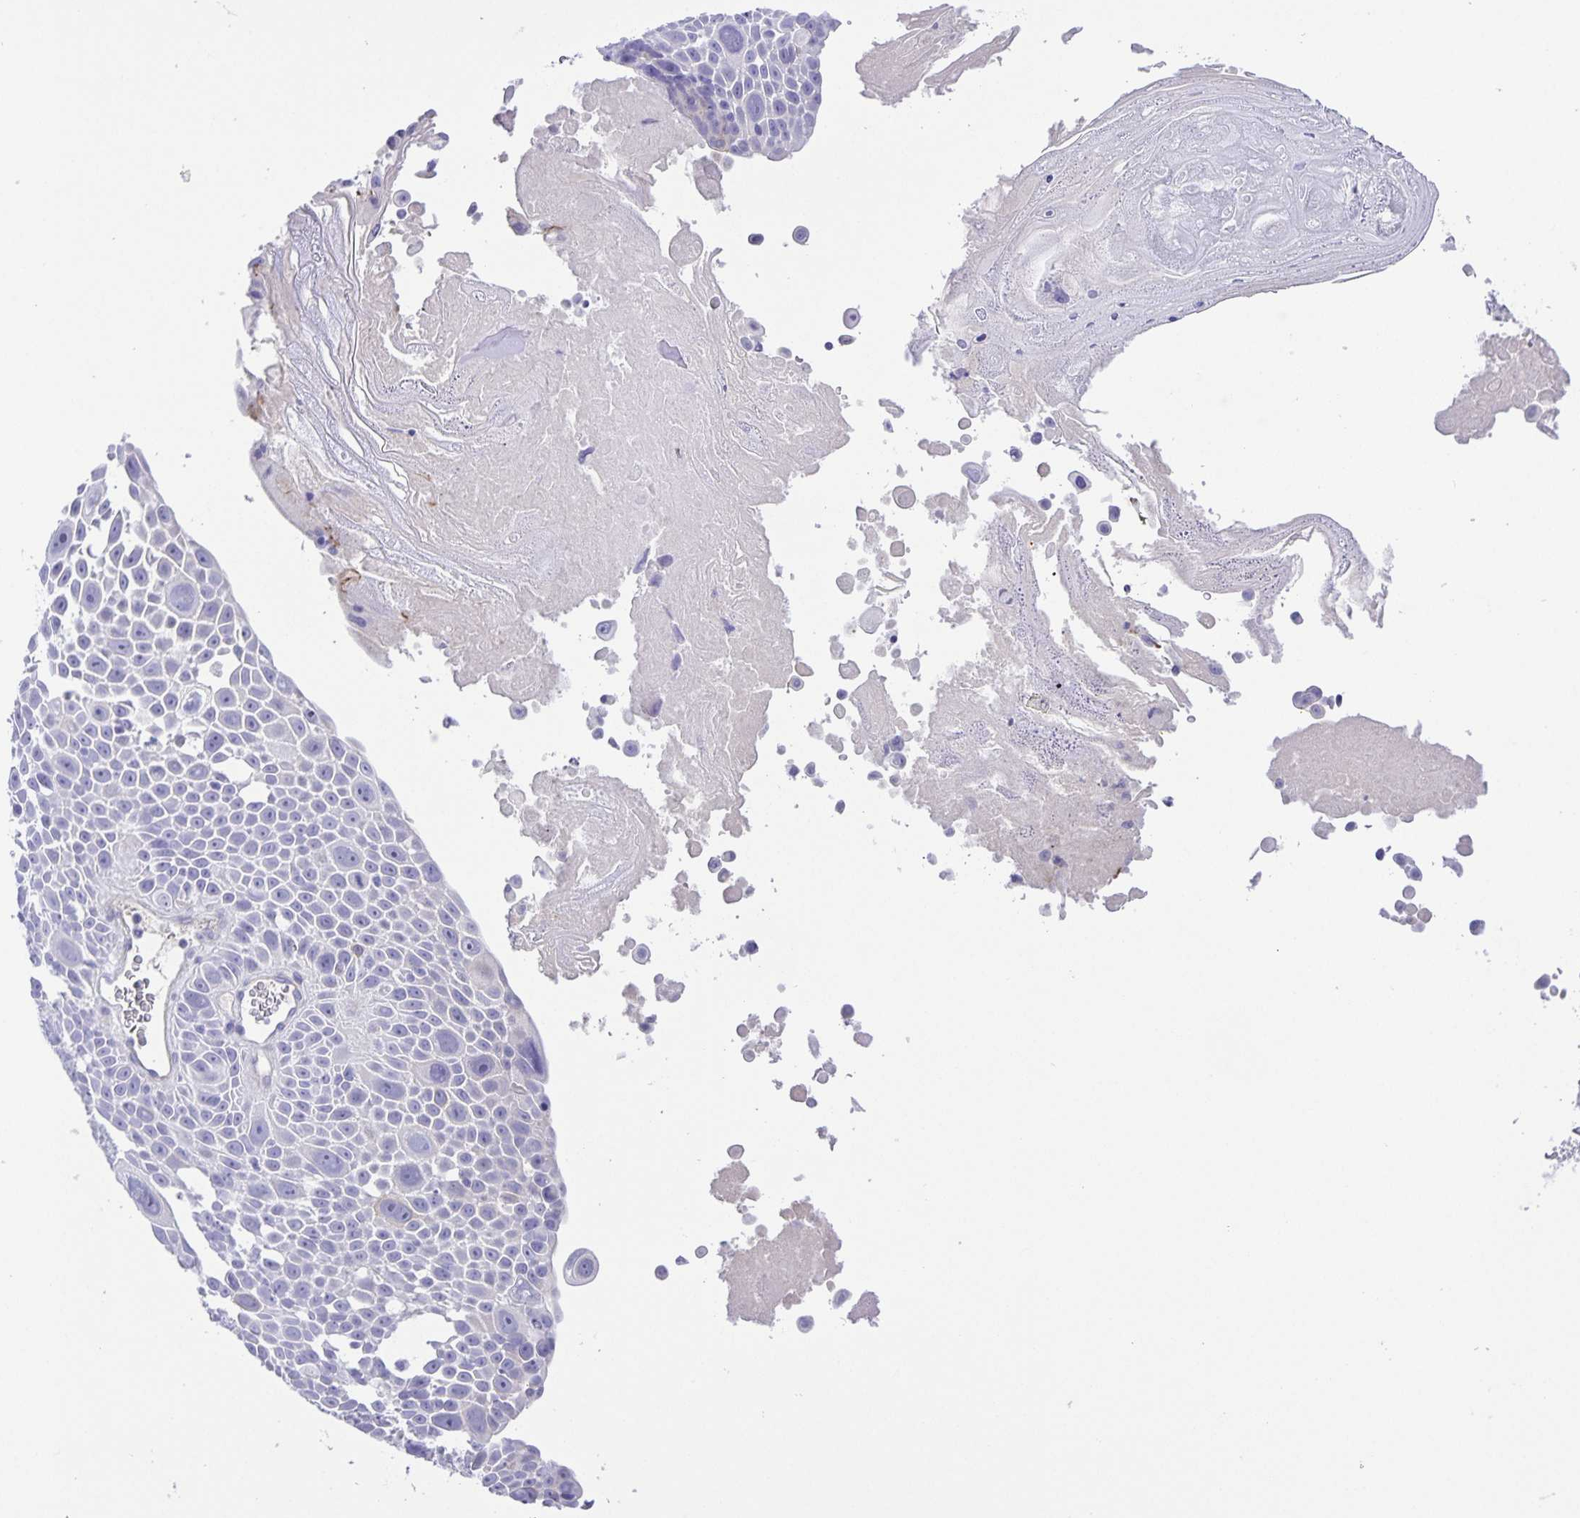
{"staining": {"intensity": "negative", "quantity": "none", "location": "none"}, "tissue": "lung cancer", "cell_type": "Tumor cells", "image_type": "cancer", "snomed": [{"axis": "morphology", "description": "Squamous cell carcinoma, NOS"}, {"axis": "morphology", "description": "Squamous cell carcinoma, metastatic, NOS"}, {"axis": "topography", "description": "Lymph node"}, {"axis": "topography", "description": "Lung"}], "caption": "Tumor cells are negative for protein expression in human lung cancer.", "gene": "UBQLN3", "patient": {"sex": "female", "age": 62}}